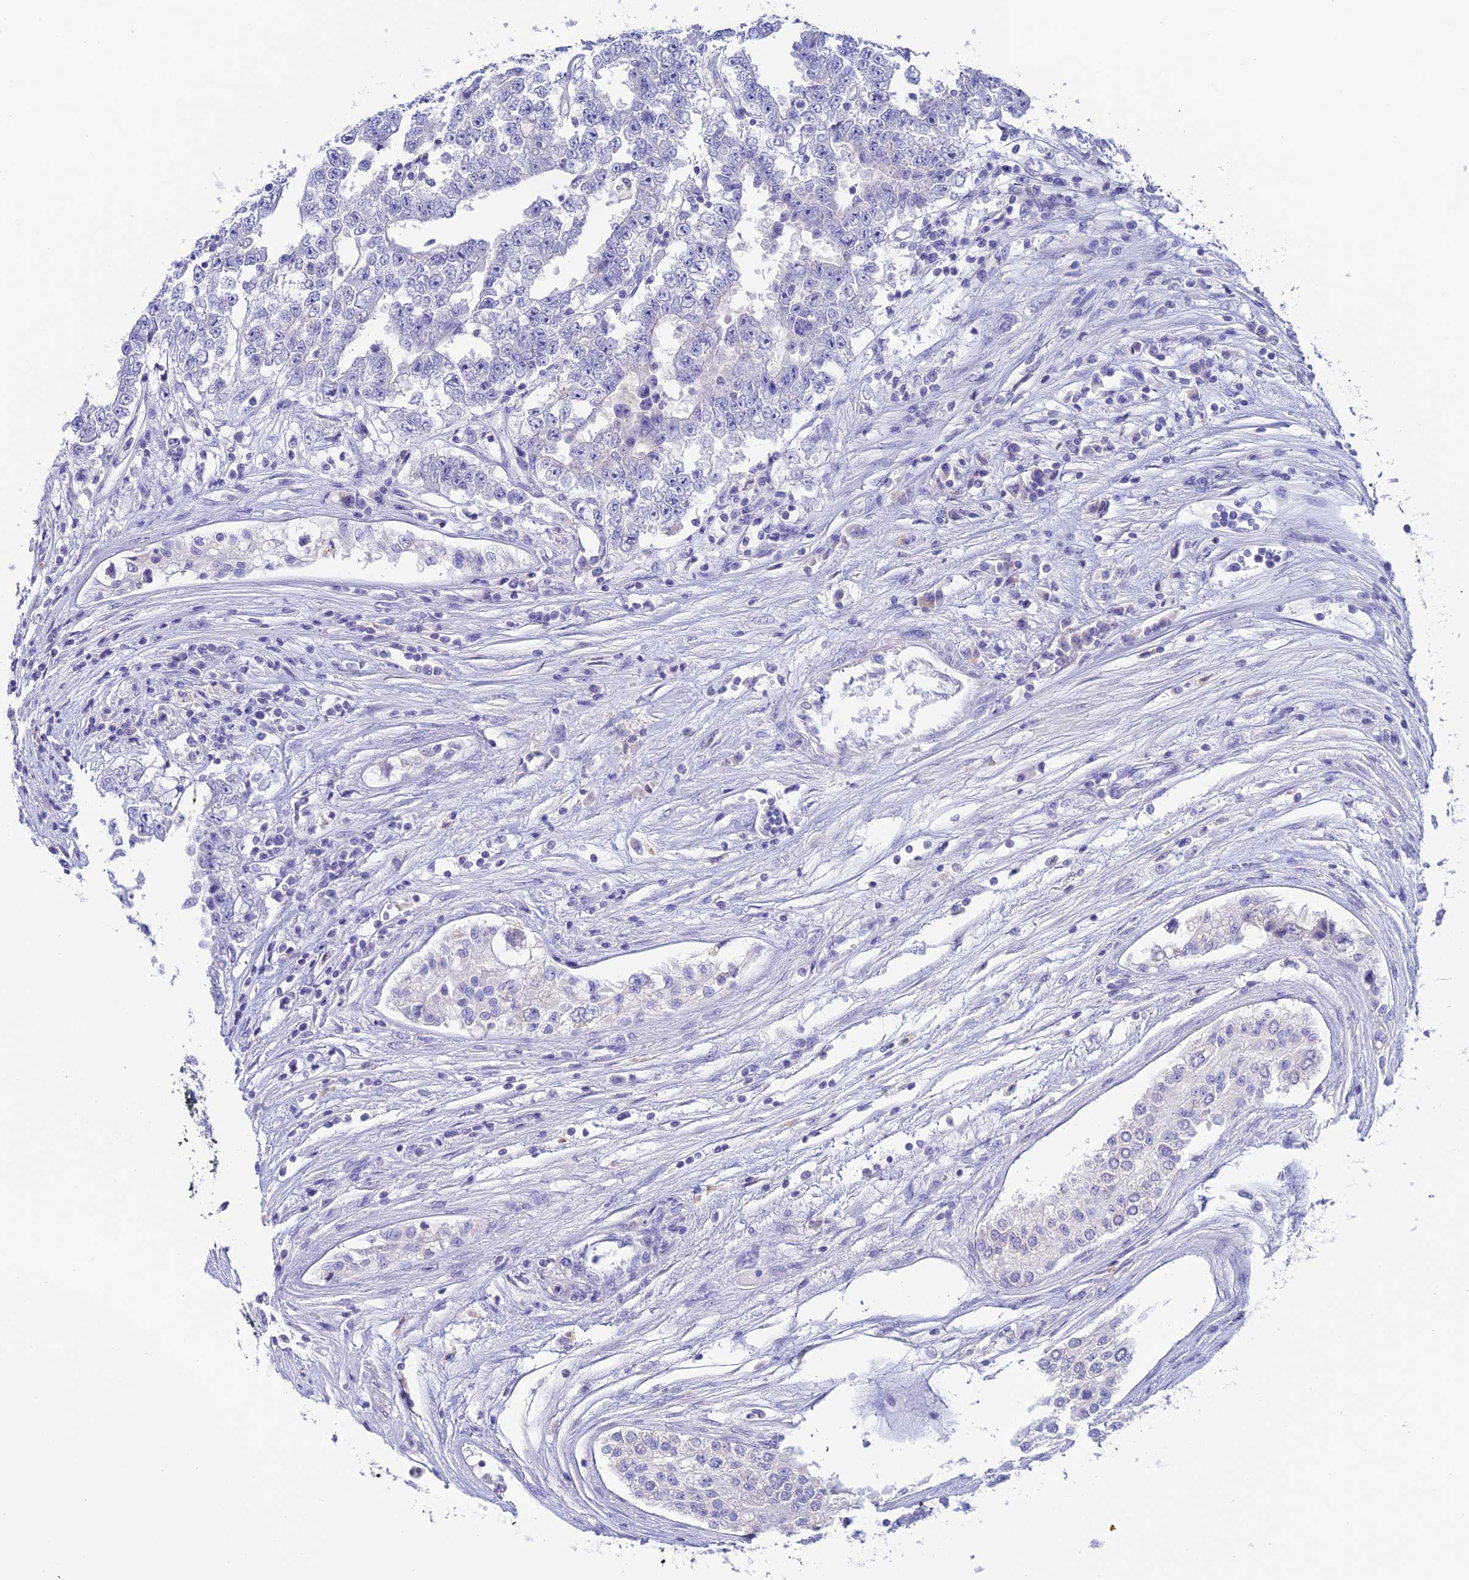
{"staining": {"intensity": "negative", "quantity": "none", "location": "none"}, "tissue": "testis cancer", "cell_type": "Tumor cells", "image_type": "cancer", "snomed": [{"axis": "morphology", "description": "Carcinoma, Embryonal, NOS"}, {"axis": "topography", "description": "Testis"}], "caption": "Protein analysis of testis cancer demonstrates no significant staining in tumor cells. (Brightfield microscopy of DAB (3,3'-diaminobenzidine) IHC at high magnification).", "gene": "C12orf29", "patient": {"sex": "male", "age": 25}}